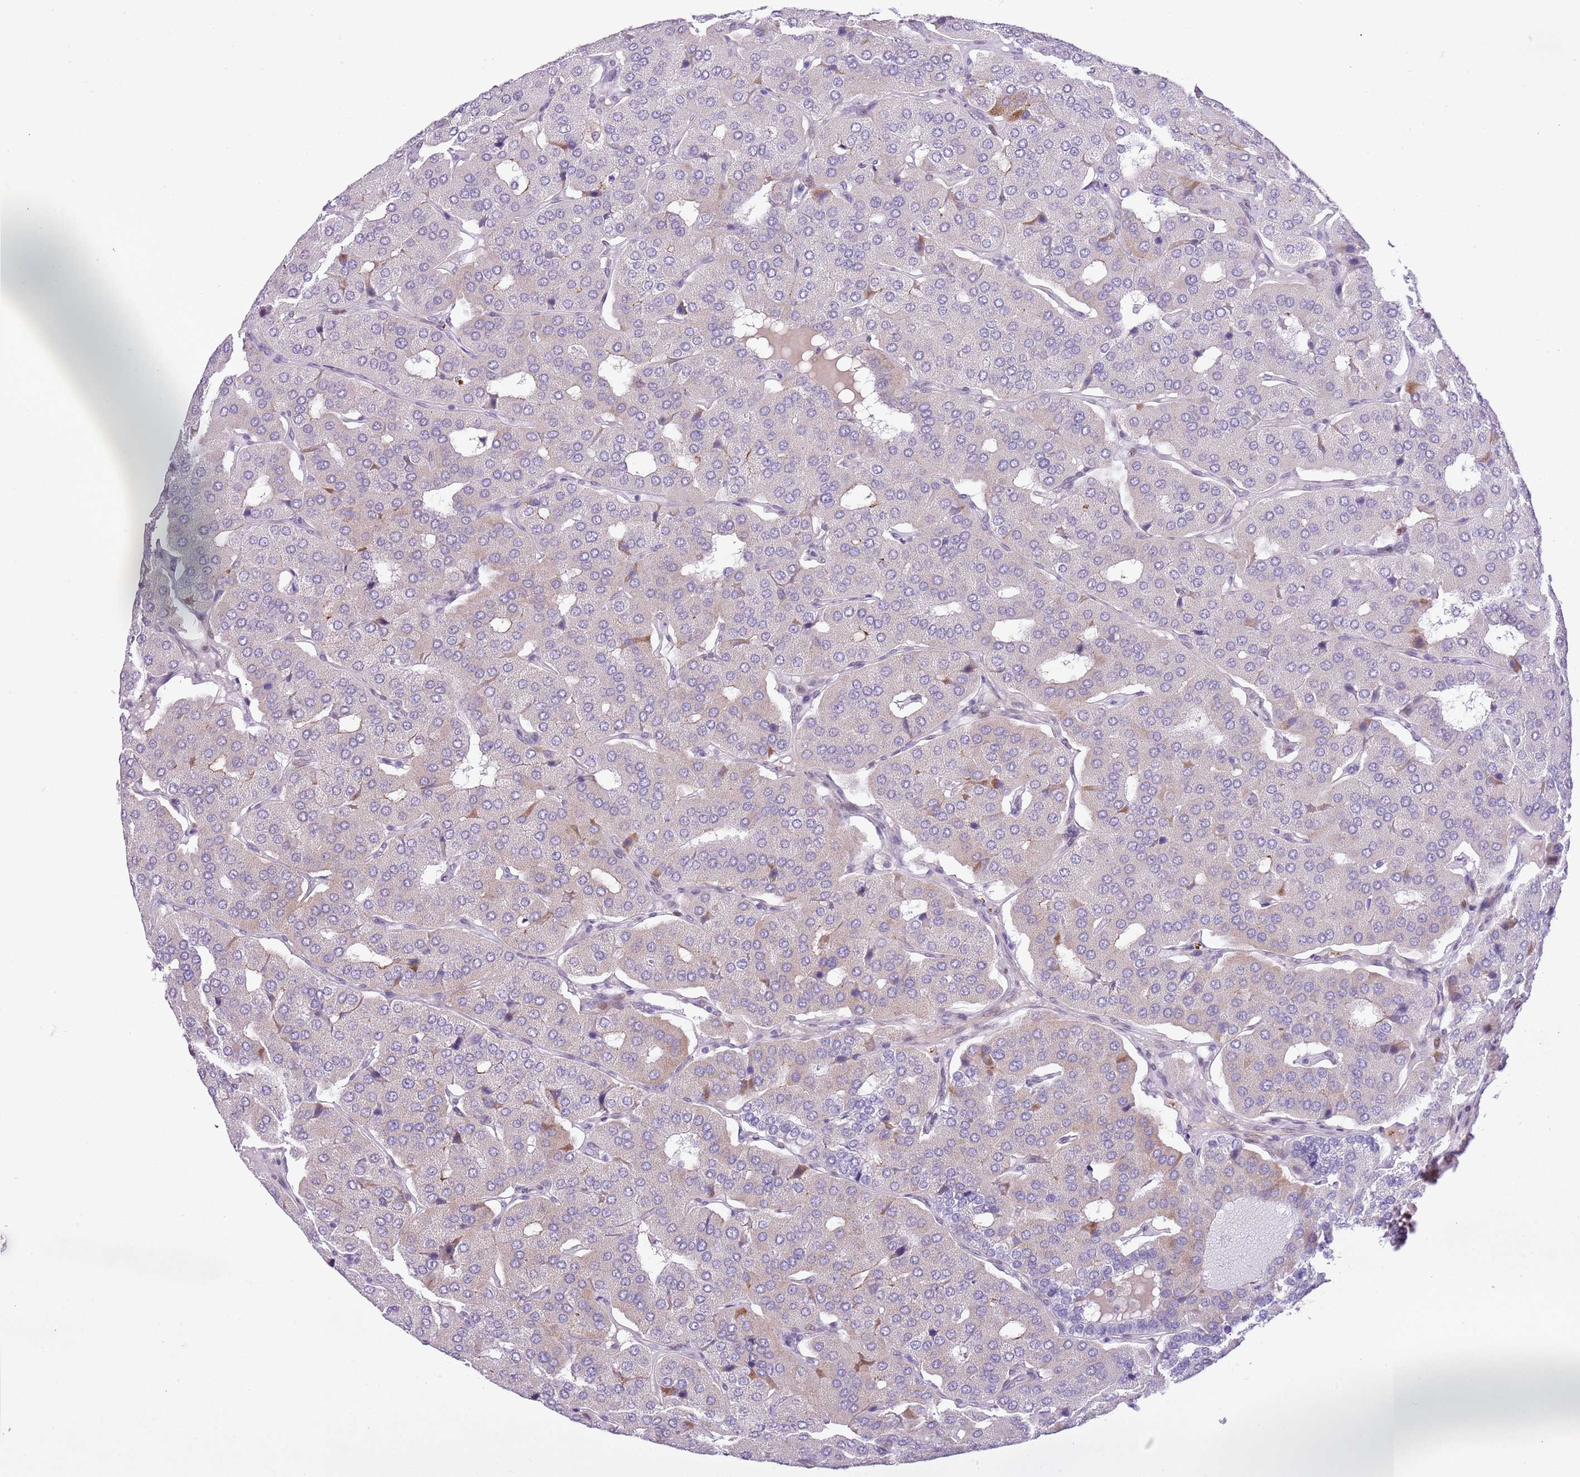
{"staining": {"intensity": "negative", "quantity": "none", "location": "none"}, "tissue": "parathyroid gland", "cell_type": "Glandular cells", "image_type": "normal", "snomed": [{"axis": "morphology", "description": "Normal tissue, NOS"}, {"axis": "morphology", "description": "Adenoma, NOS"}, {"axis": "topography", "description": "Parathyroid gland"}], "caption": "Immunohistochemistry (IHC) histopathology image of benign parathyroid gland: parathyroid gland stained with DAB (3,3'-diaminobenzidine) displays no significant protein positivity in glandular cells.", "gene": "NACC2", "patient": {"sex": "female", "age": 86}}